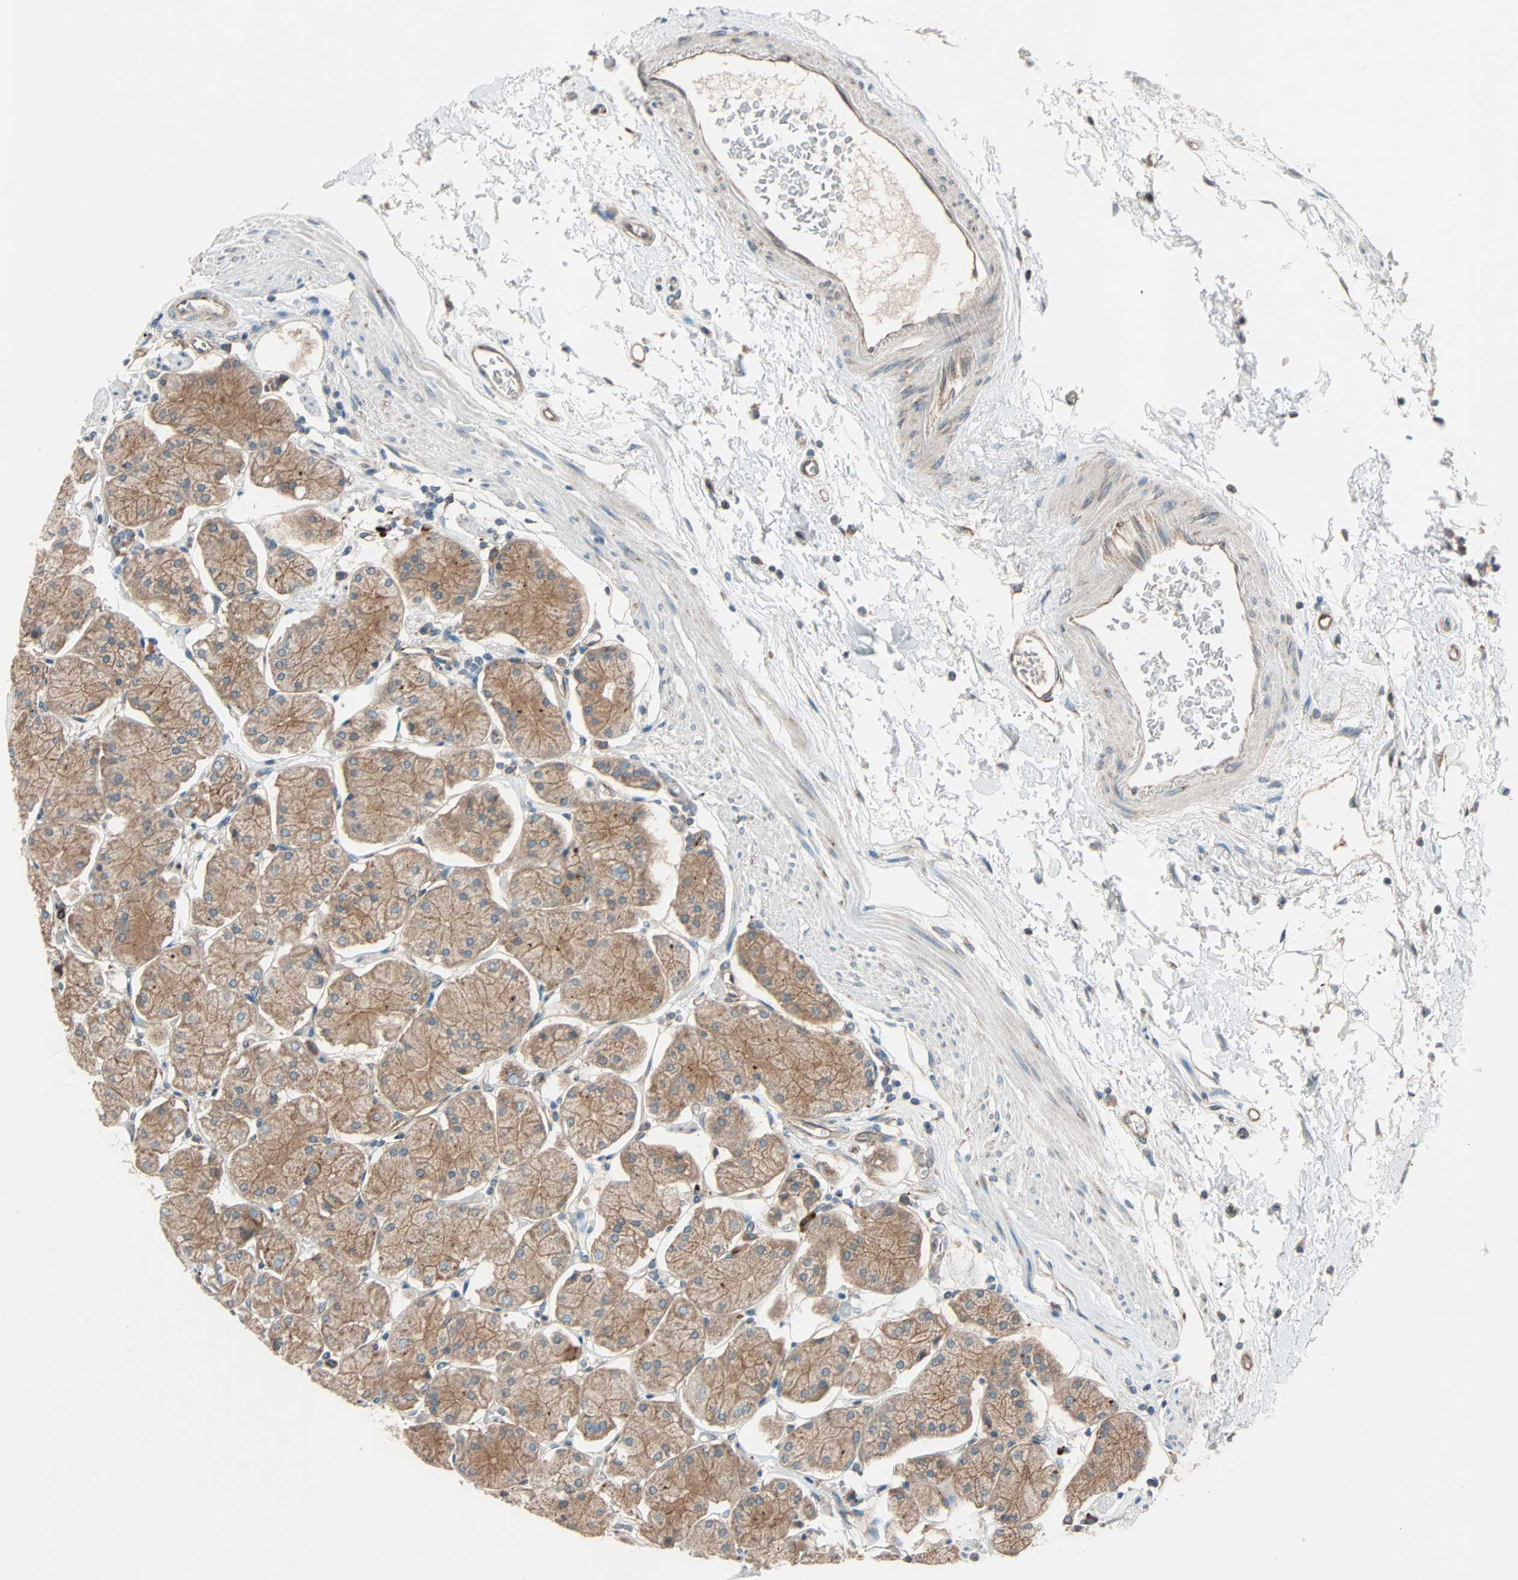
{"staining": {"intensity": "moderate", "quantity": ">75%", "location": "cytoplasmic/membranous"}, "tissue": "stomach", "cell_type": "Glandular cells", "image_type": "normal", "snomed": [{"axis": "morphology", "description": "Normal tissue, NOS"}, {"axis": "topography", "description": "Stomach, upper"}, {"axis": "topography", "description": "Stomach"}], "caption": "This histopathology image displays benign stomach stained with IHC to label a protein in brown. The cytoplasmic/membranous of glandular cells show moderate positivity for the protein. Nuclei are counter-stained blue.", "gene": "PHYH", "patient": {"sex": "male", "age": 76}}